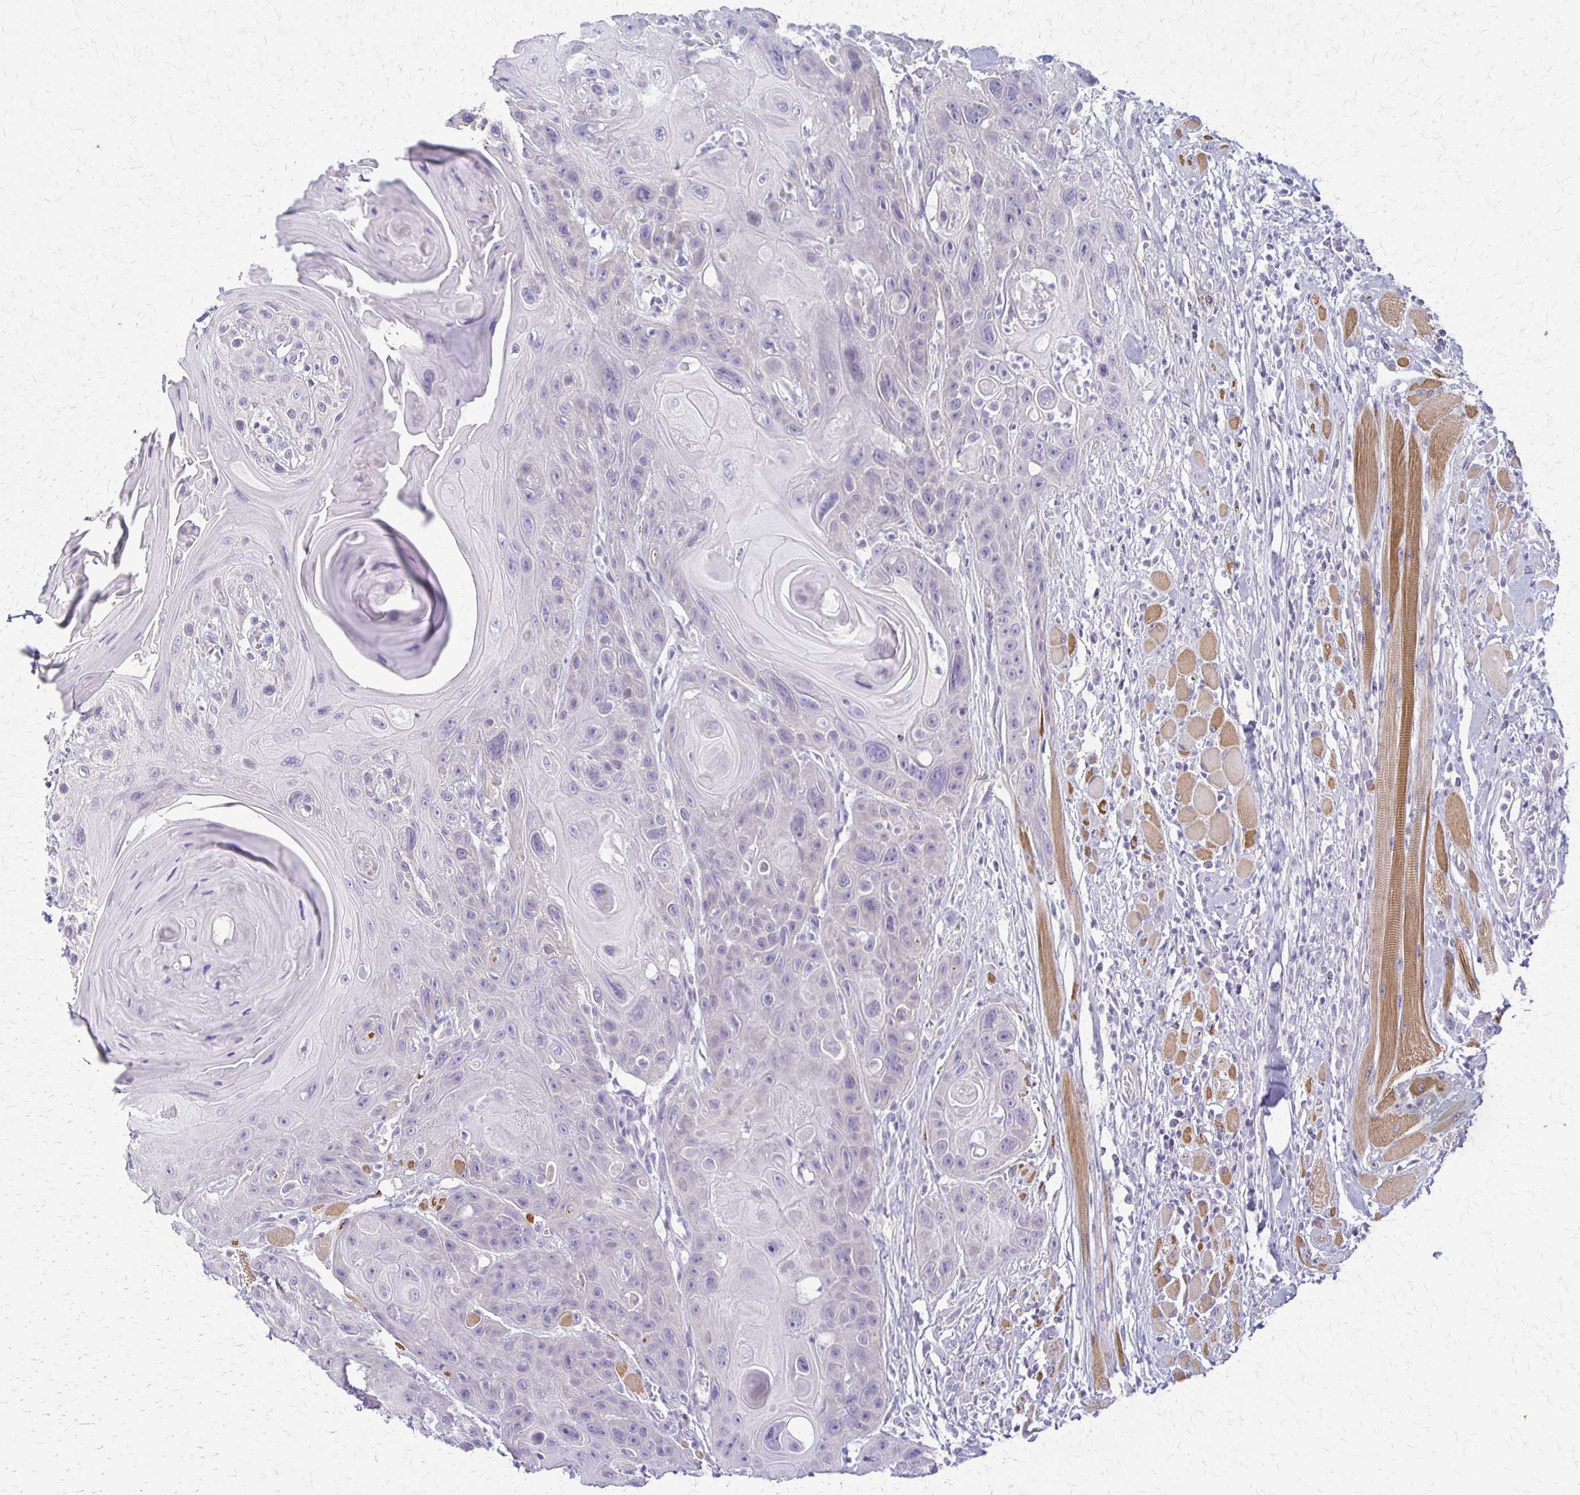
{"staining": {"intensity": "negative", "quantity": "none", "location": "none"}, "tissue": "head and neck cancer", "cell_type": "Tumor cells", "image_type": "cancer", "snomed": [{"axis": "morphology", "description": "Squamous cell carcinoma, NOS"}, {"axis": "topography", "description": "Head-Neck"}], "caption": "A histopathology image of human head and neck squamous cell carcinoma is negative for staining in tumor cells.", "gene": "RHOC", "patient": {"sex": "female", "age": 59}}